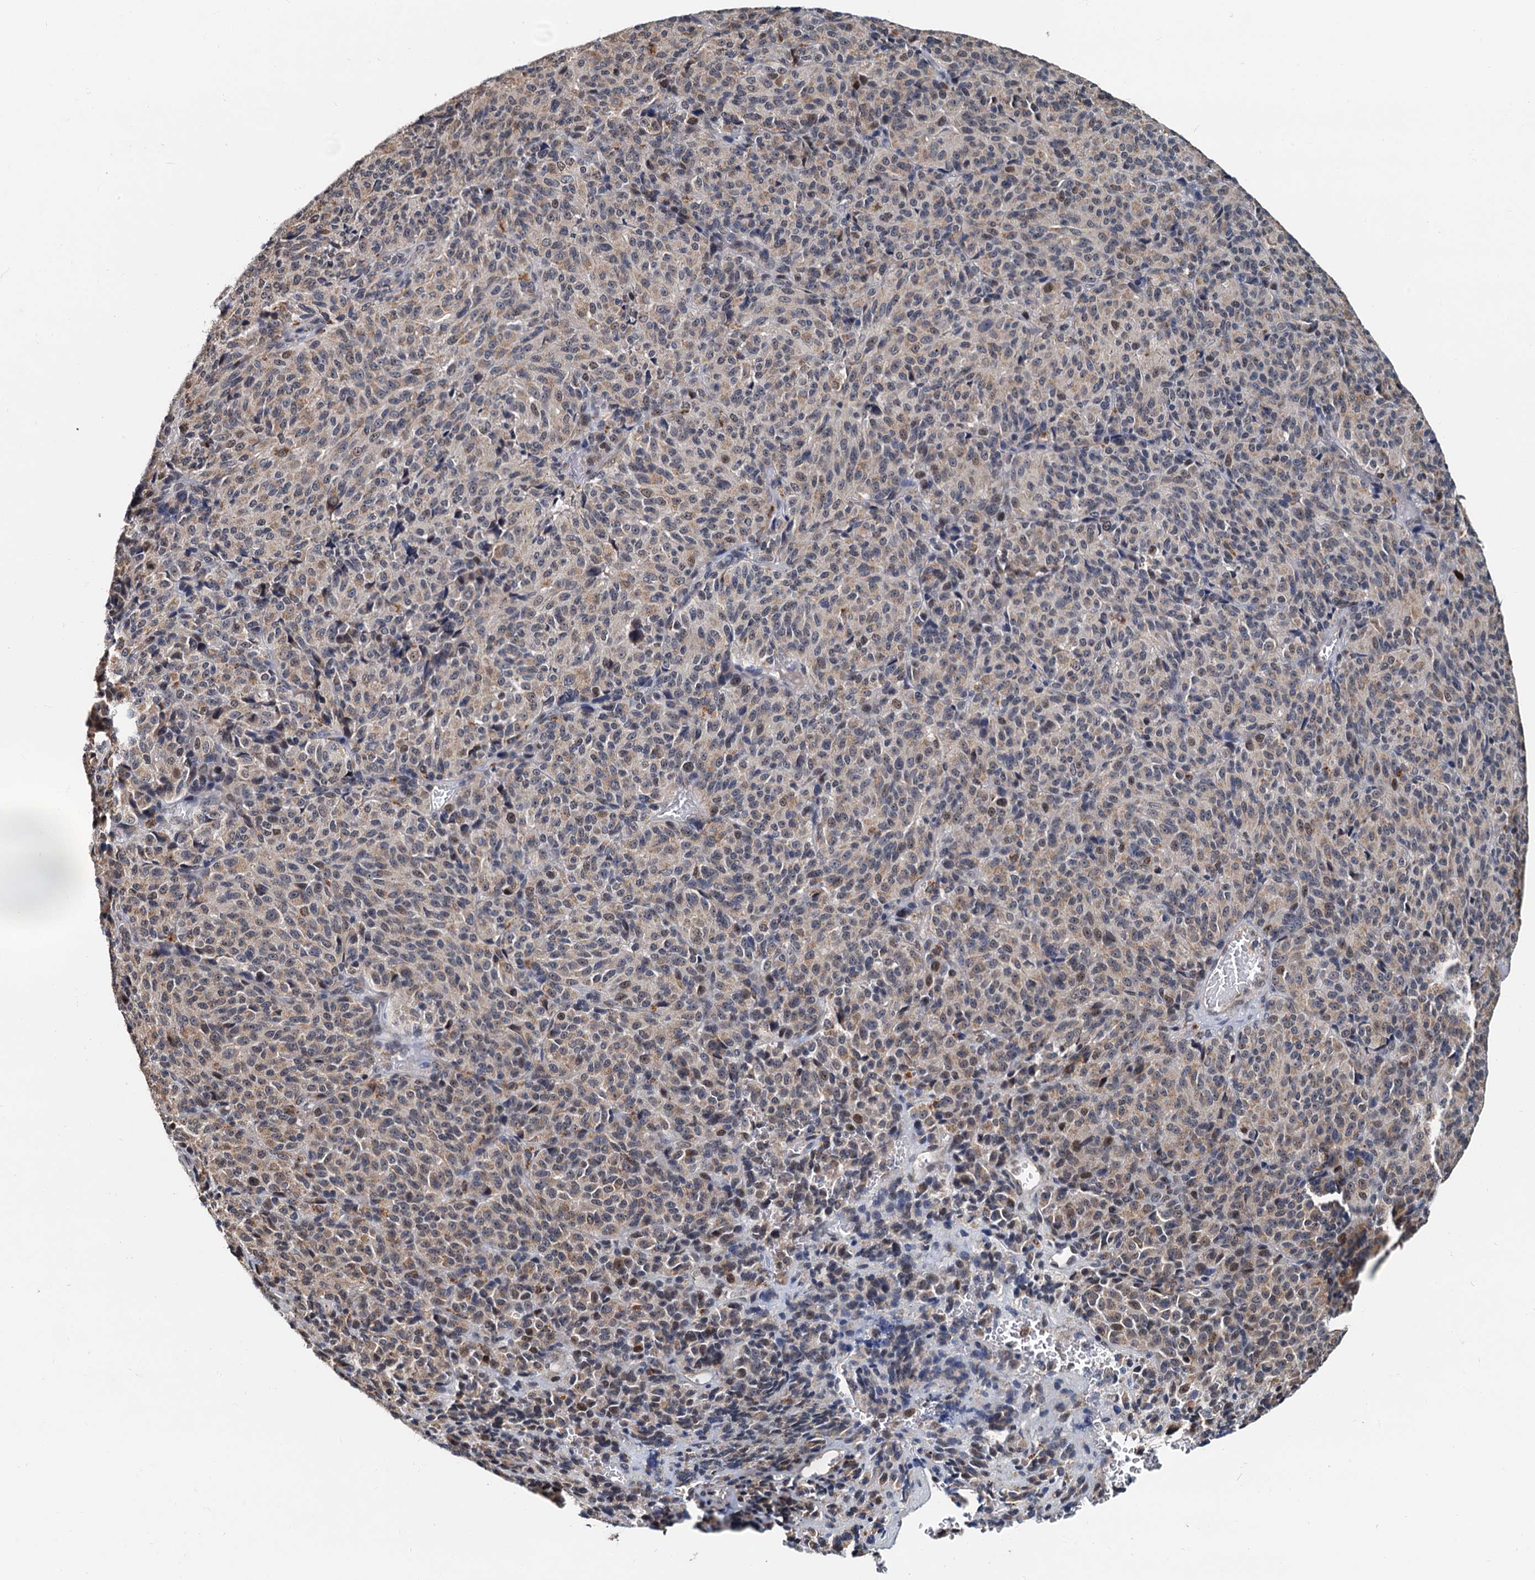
{"staining": {"intensity": "weak", "quantity": "25%-75%", "location": "cytoplasmic/membranous"}, "tissue": "melanoma", "cell_type": "Tumor cells", "image_type": "cancer", "snomed": [{"axis": "morphology", "description": "Malignant melanoma, Metastatic site"}, {"axis": "topography", "description": "Brain"}], "caption": "High-power microscopy captured an IHC image of melanoma, revealing weak cytoplasmic/membranous positivity in approximately 25%-75% of tumor cells. The staining was performed using DAB to visualize the protein expression in brown, while the nuclei were stained in blue with hematoxylin (Magnification: 20x).", "gene": "MCMBP", "patient": {"sex": "female", "age": 56}}